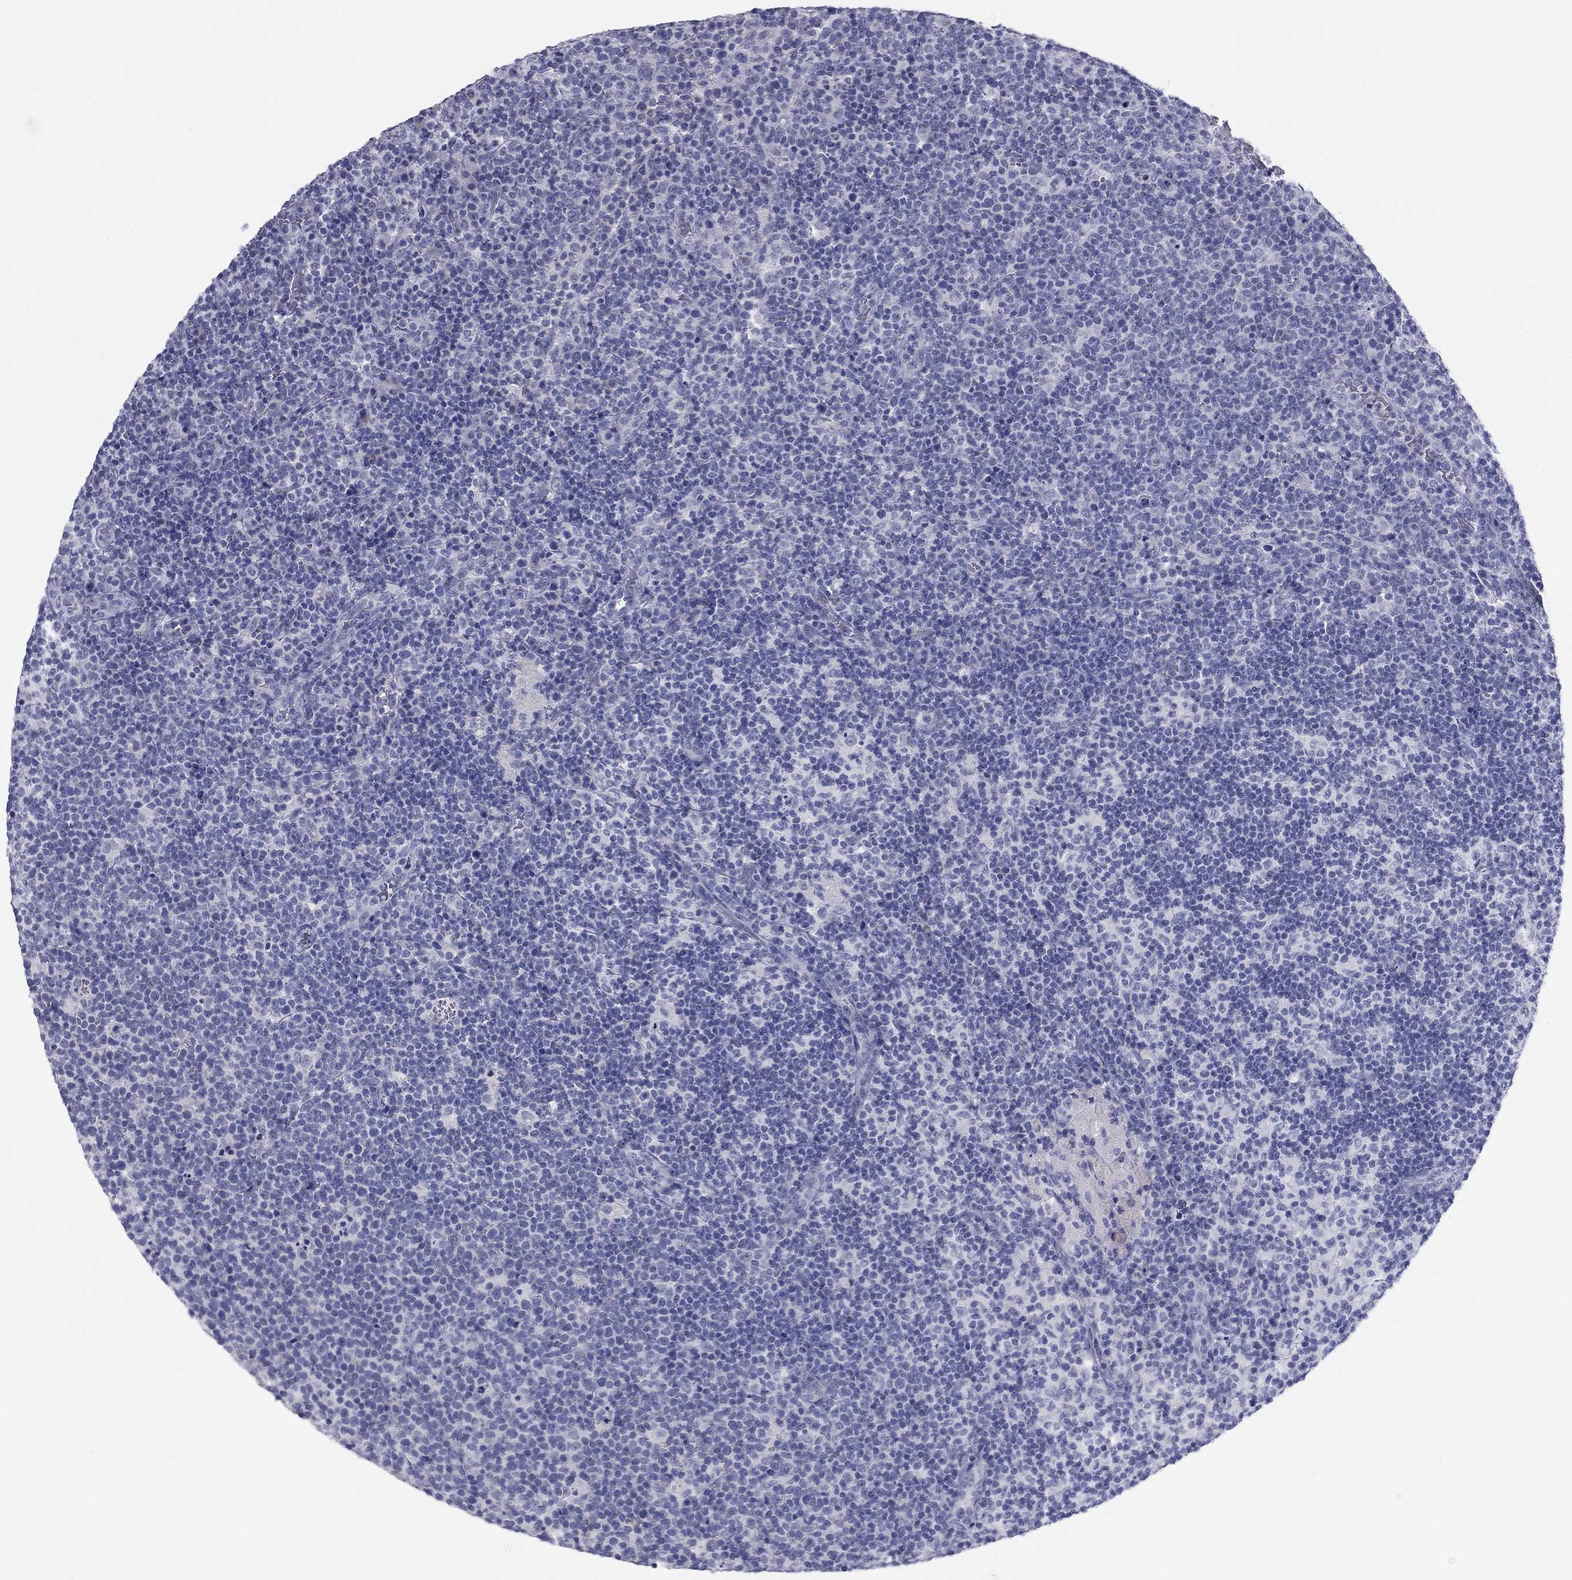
{"staining": {"intensity": "negative", "quantity": "none", "location": "none"}, "tissue": "lymphoma", "cell_type": "Tumor cells", "image_type": "cancer", "snomed": [{"axis": "morphology", "description": "Malignant lymphoma, non-Hodgkin's type, High grade"}, {"axis": "topography", "description": "Lymph node"}], "caption": "A high-resolution image shows IHC staining of lymphoma, which demonstrates no significant positivity in tumor cells. (Immunohistochemistry (ihc), brightfield microscopy, high magnification).", "gene": "KRT75", "patient": {"sex": "male", "age": 61}}